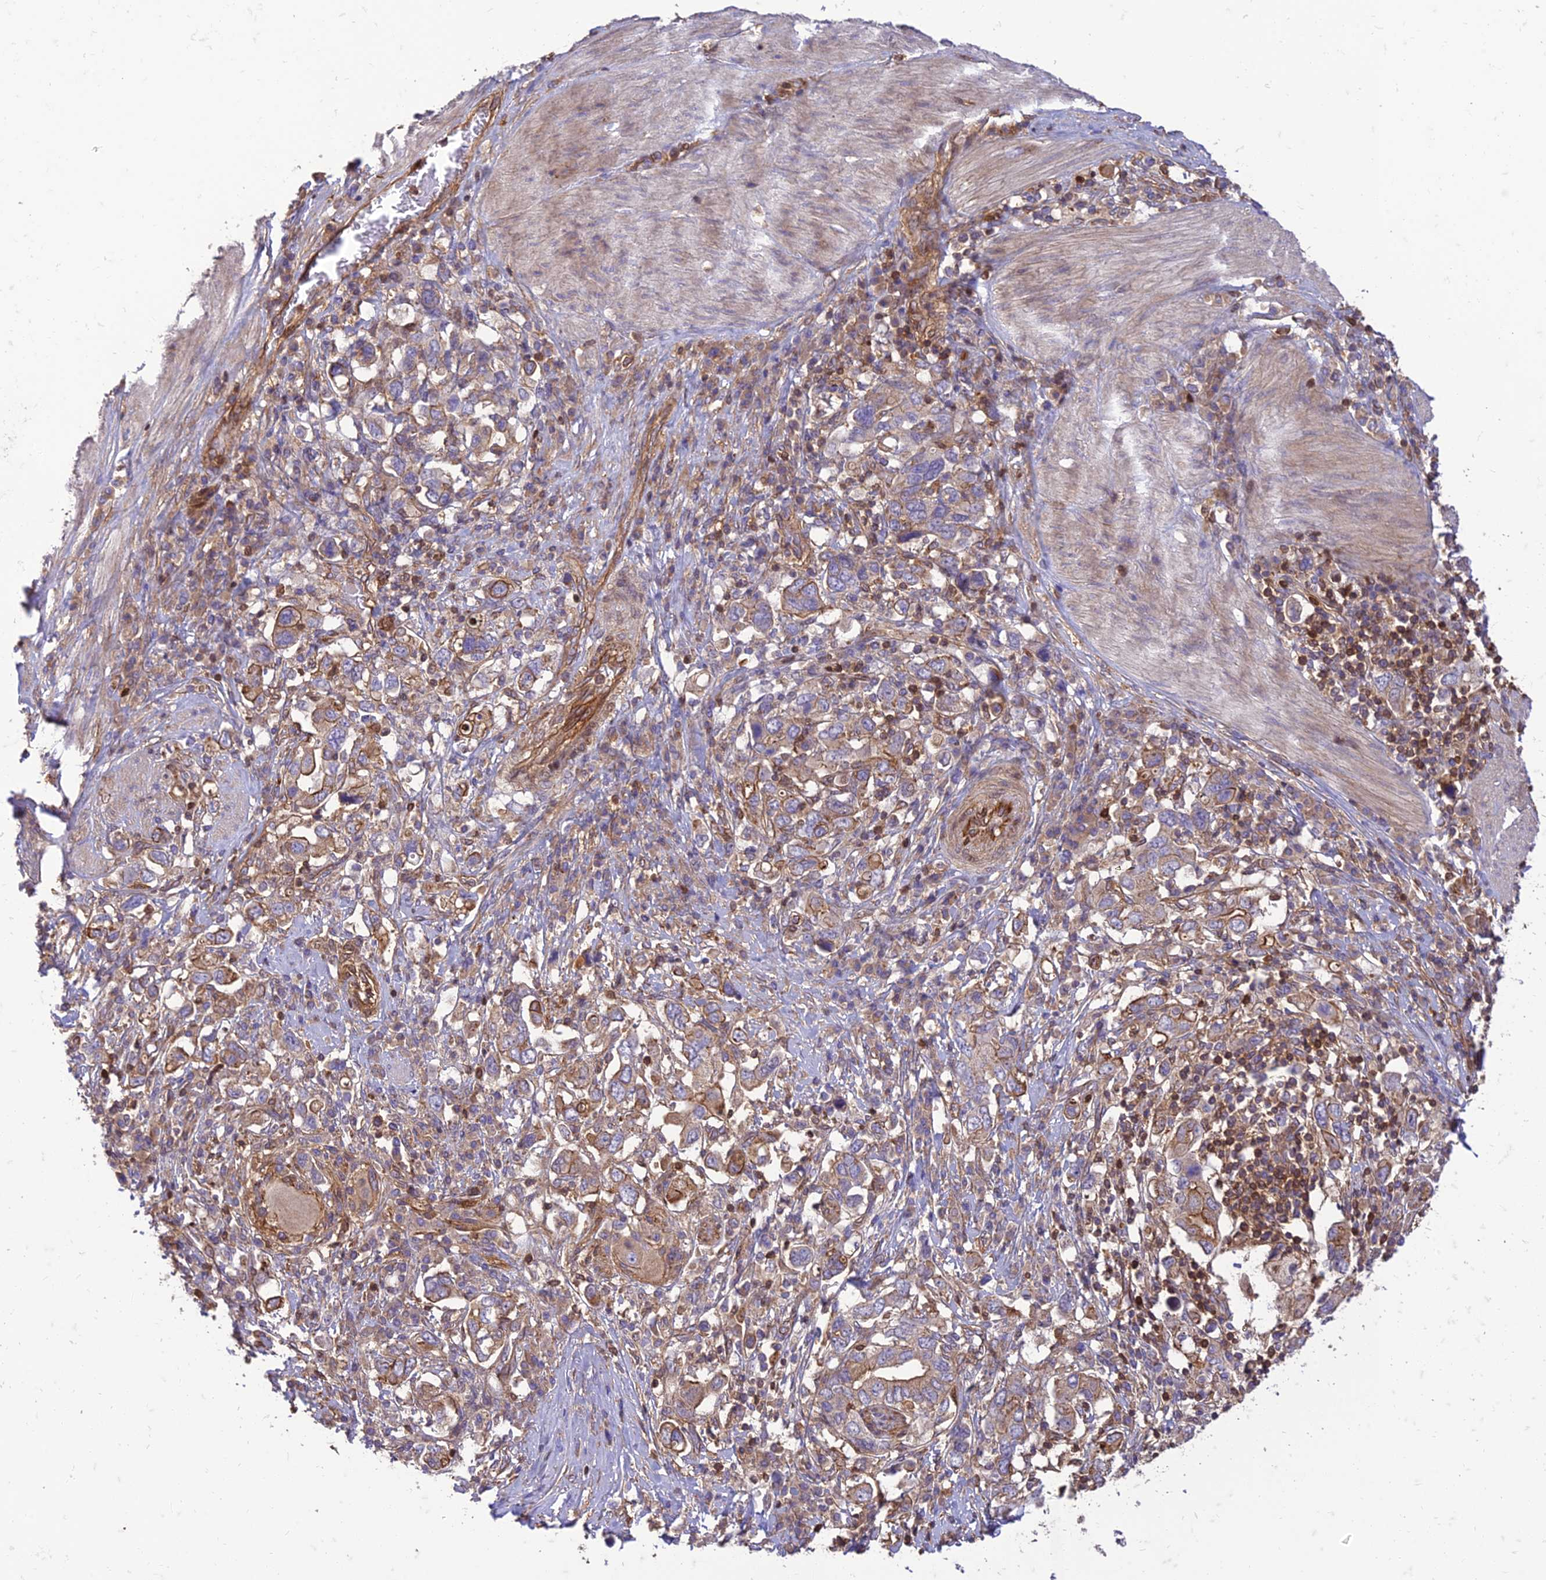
{"staining": {"intensity": "moderate", "quantity": "25%-75%", "location": "cytoplasmic/membranous"}, "tissue": "stomach cancer", "cell_type": "Tumor cells", "image_type": "cancer", "snomed": [{"axis": "morphology", "description": "Adenocarcinoma, NOS"}, {"axis": "topography", "description": "Stomach, upper"}, {"axis": "topography", "description": "Stomach"}], "caption": "Human stomach cancer (adenocarcinoma) stained for a protein (brown) exhibits moderate cytoplasmic/membranous positive expression in approximately 25%-75% of tumor cells.", "gene": "HPSE2", "patient": {"sex": "male", "age": 62}}